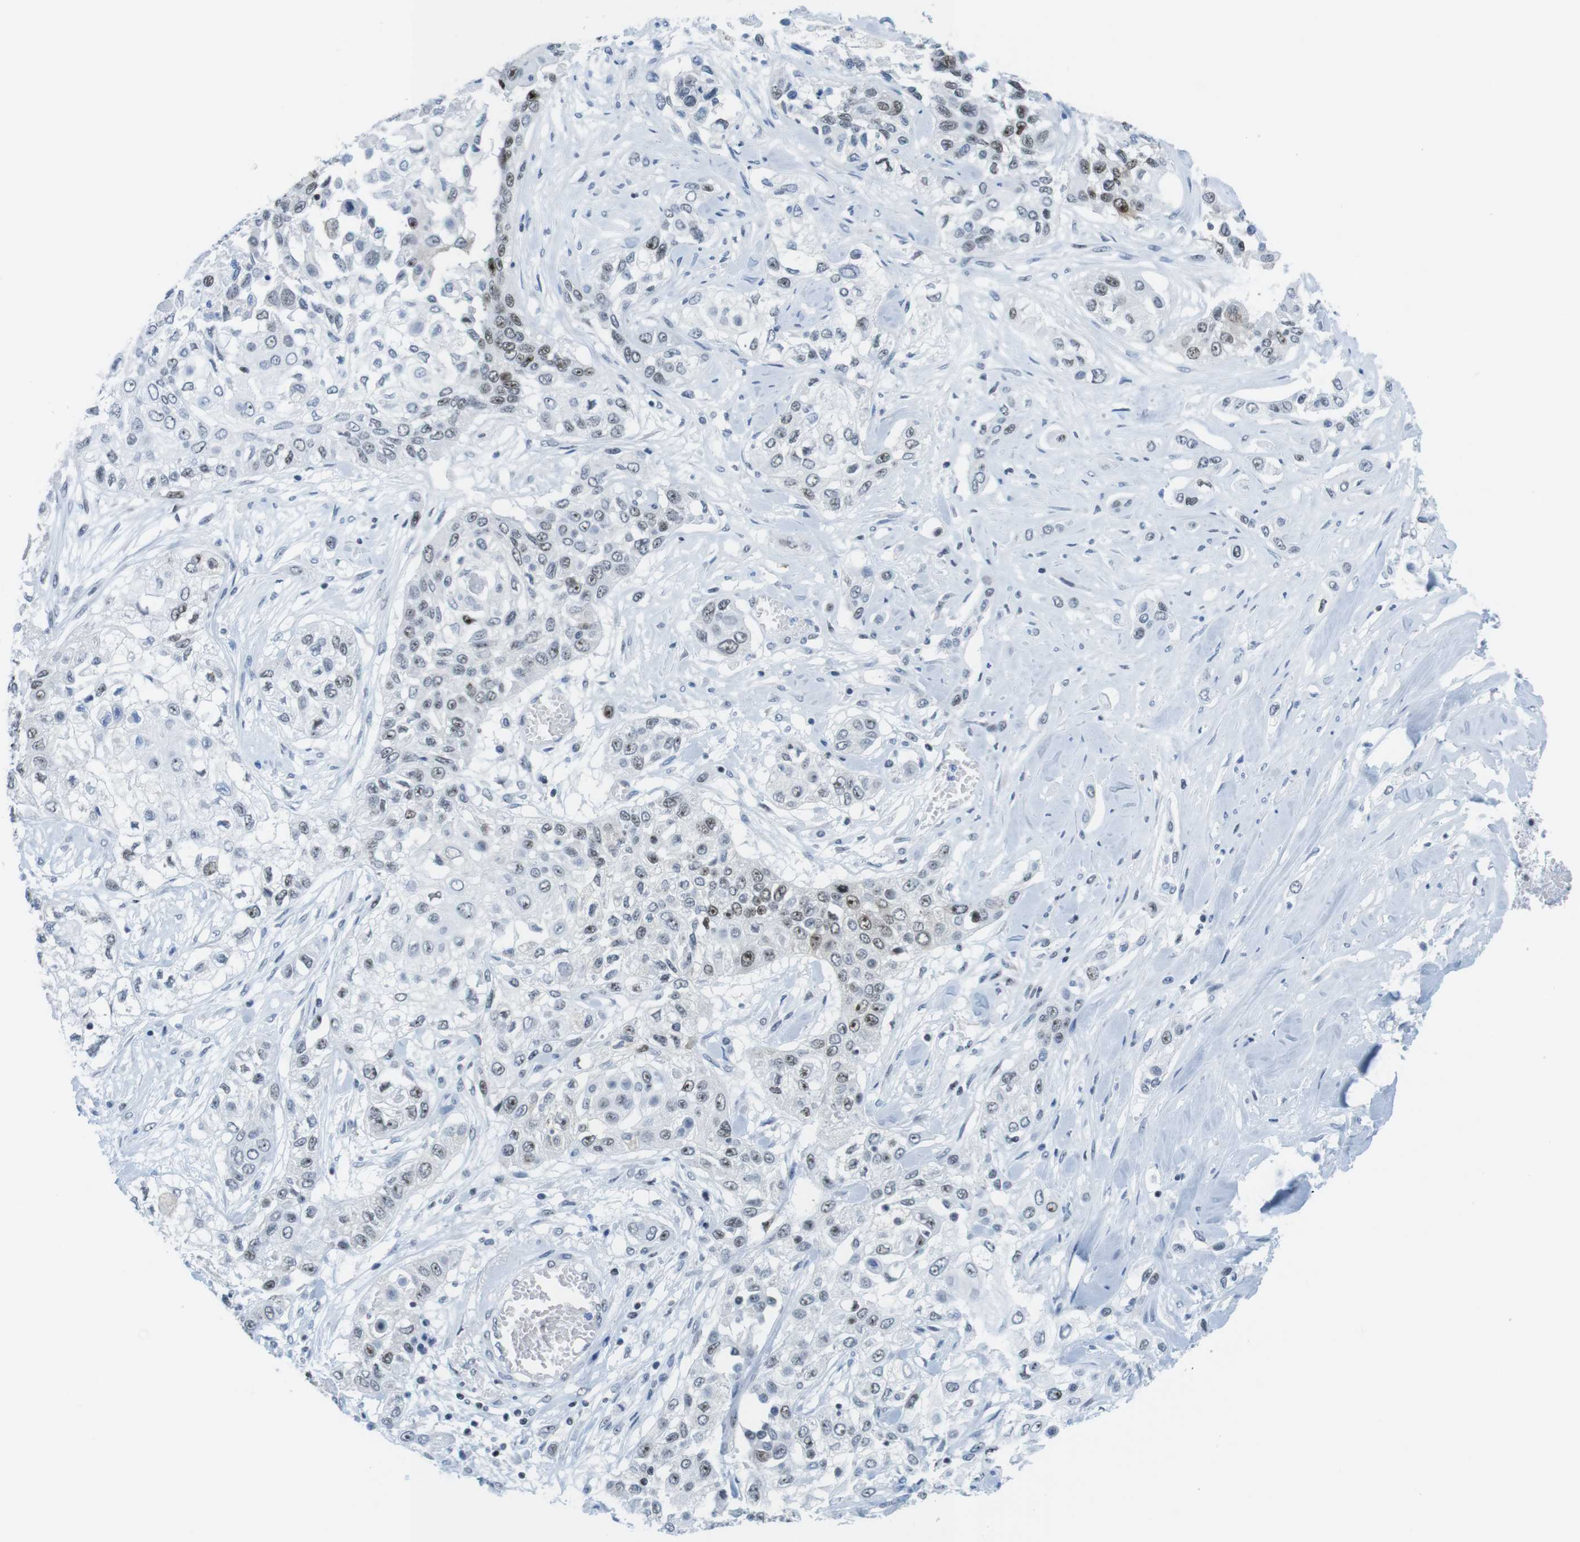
{"staining": {"intensity": "moderate", "quantity": "25%-75%", "location": "nuclear"}, "tissue": "lung cancer", "cell_type": "Tumor cells", "image_type": "cancer", "snomed": [{"axis": "morphology", "description": "Squamous cell carcinoma, NOS"}, {"axis": "topography", "description": "Lung"}], "caption": "Tumor cells display medium levels of moderate nuclear staining in approximately 25%-75% of cells in human lung squamous cell carcinoma. Immunohistochemistry stains the protein in brown and the nuclei are stained blue.", "gene": "NIFK", "patient": {"sex": "male", "age": 71}}